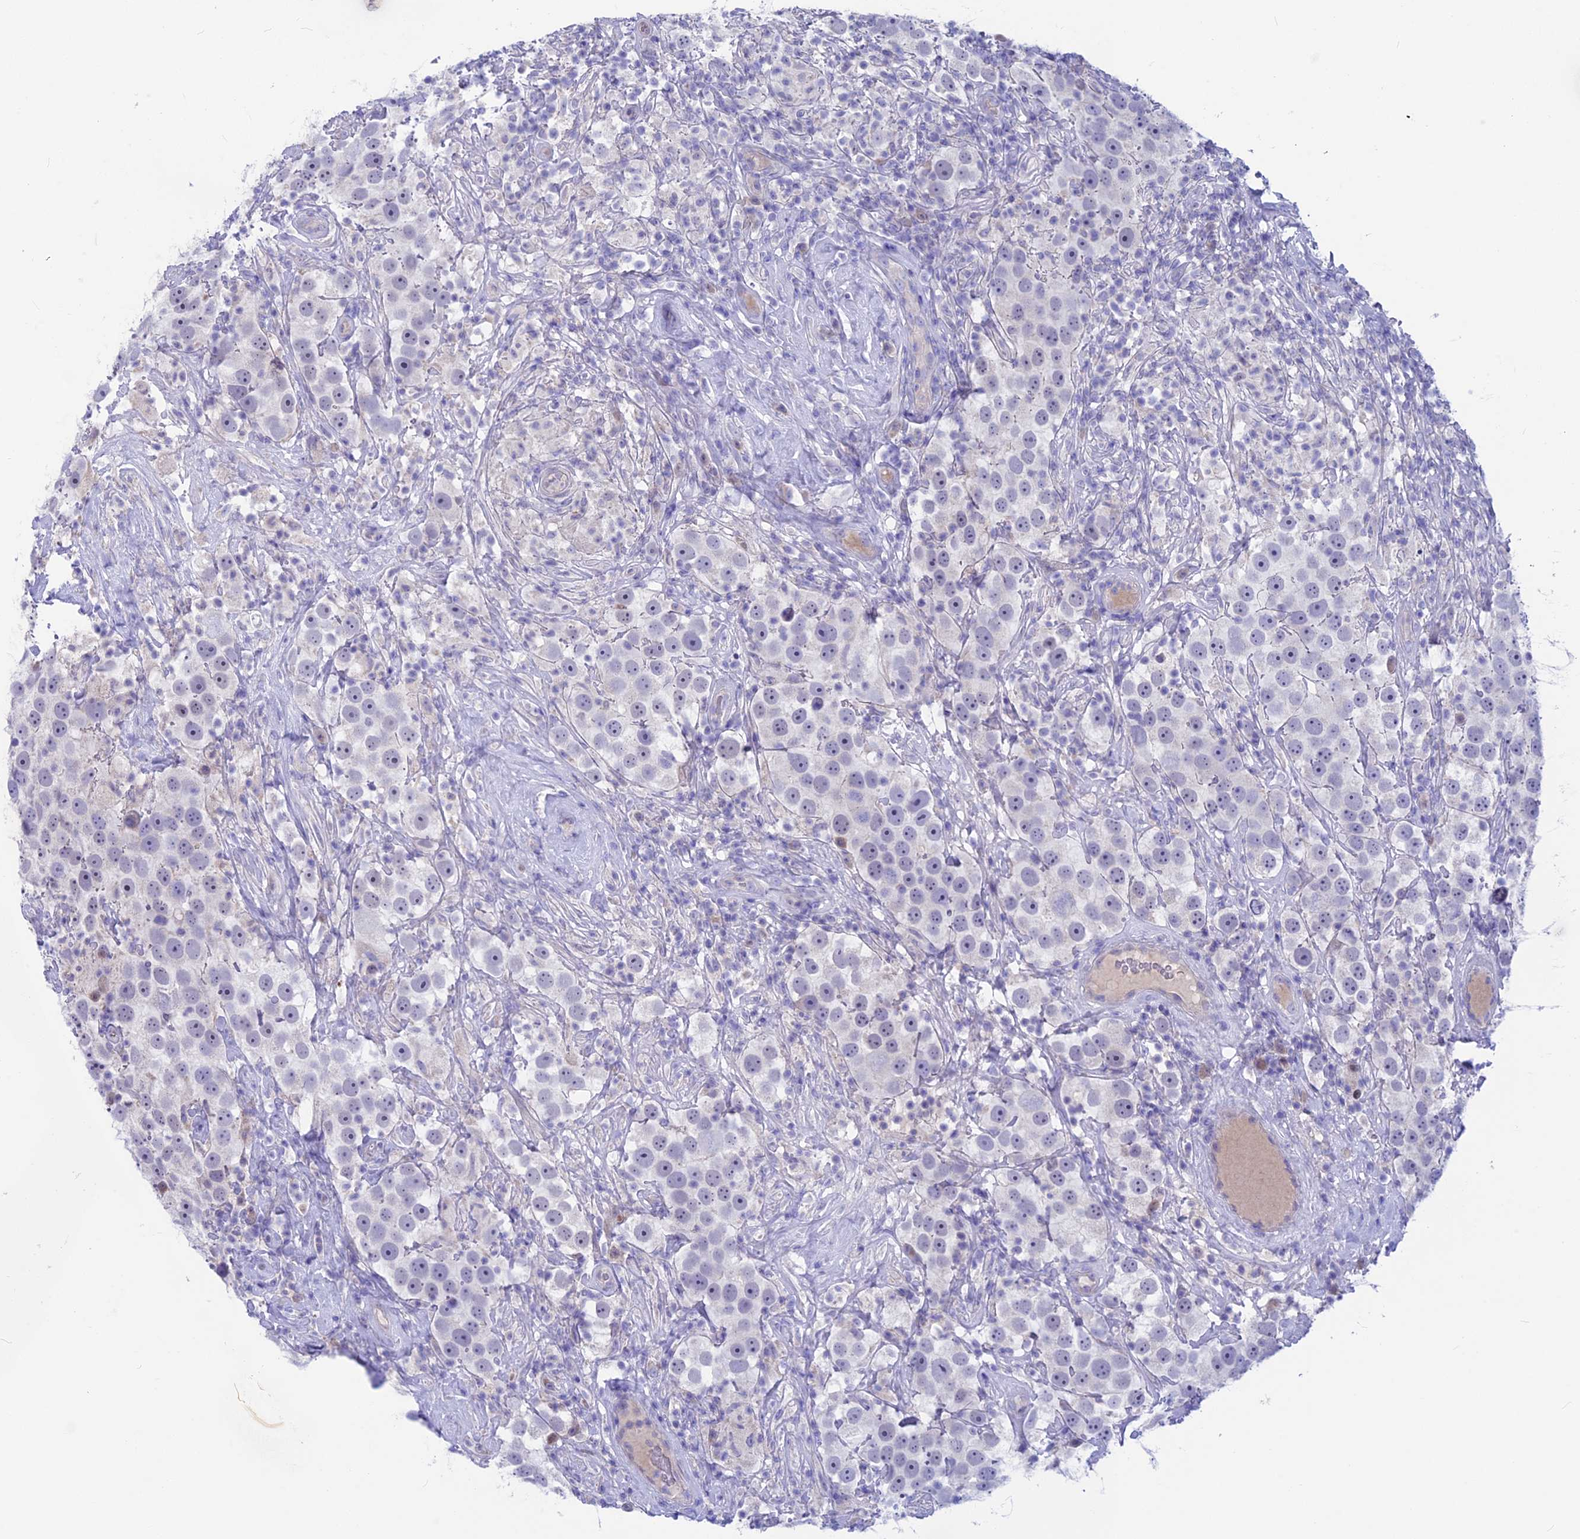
{"staining": {"intensity": "negative", "quantity": "none", "location": "none"}, "tissue": "testis cancer", "cell_type": "Tumor cells", "image_type": "cancer", "snomed": [{"axis": "morphology", "description": "Seminoma, NOS"}, {"axis": "topography", "description": "Testis"}], "caption": "This is an immunohistochemistry (IHC) micrograph of testis cancer (seminoma). There is no positivity in tumor cells.", "gene": "SNTN", "patient": {"sex": "male", "age": 49}}